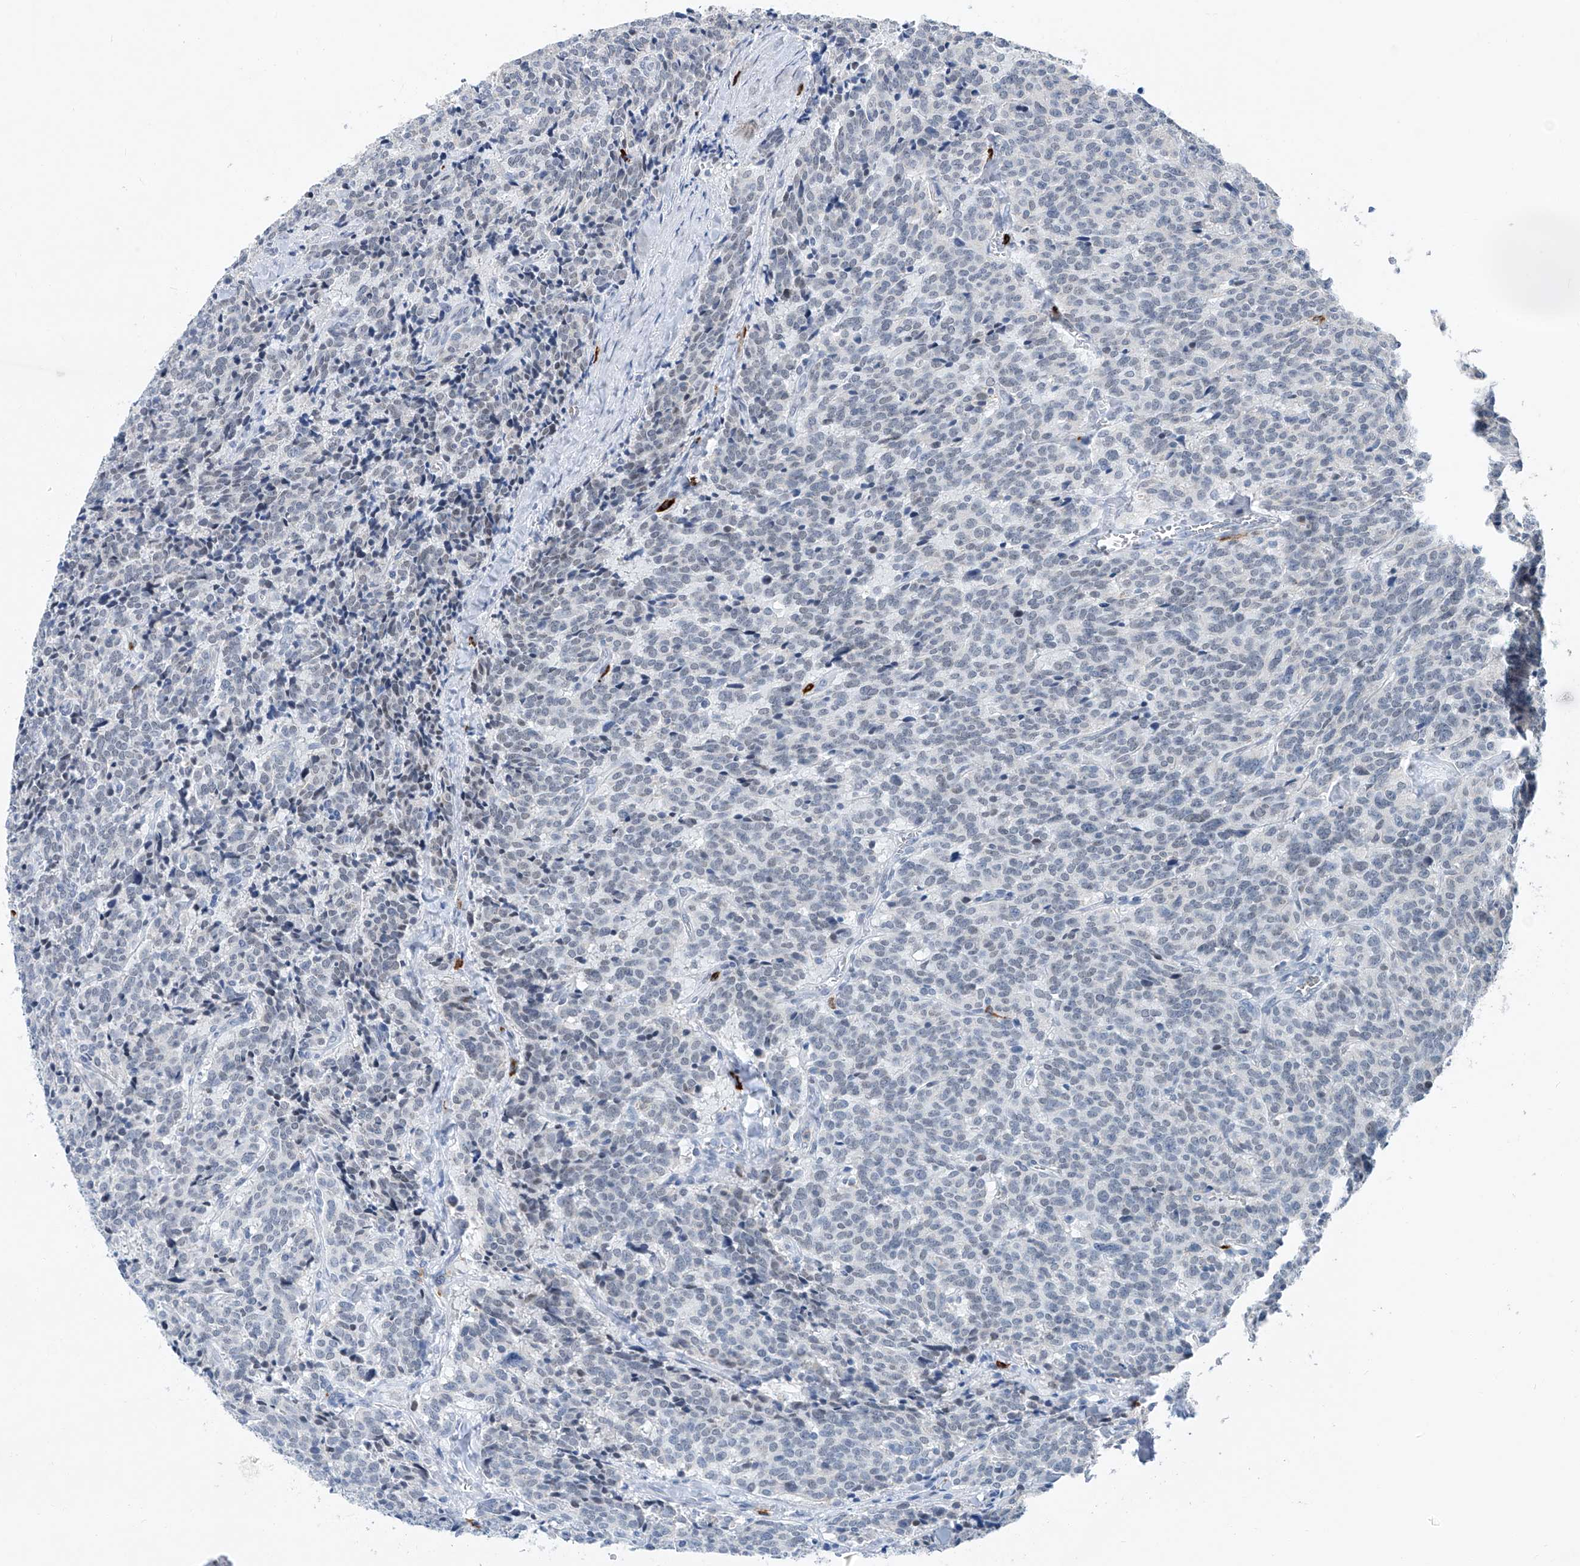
{"staining": {"intensity": "negative", "quantity": "none", "location": "none"}, "tissue": "carcinoid", "cell_type": "Tumor cells", "image_type": "cancer", "snomed": [{"axis": "morphology", "description": "Carcinoid, malignant, NOS"}, {"axis": "topography", "description": "Lung"}], "caption": "Immunohistochemical staining of human carcinoid displays no significant positivity in tumor cells.", "gene": "KLF15", "patient": {"sex": "female", "age": 46}}